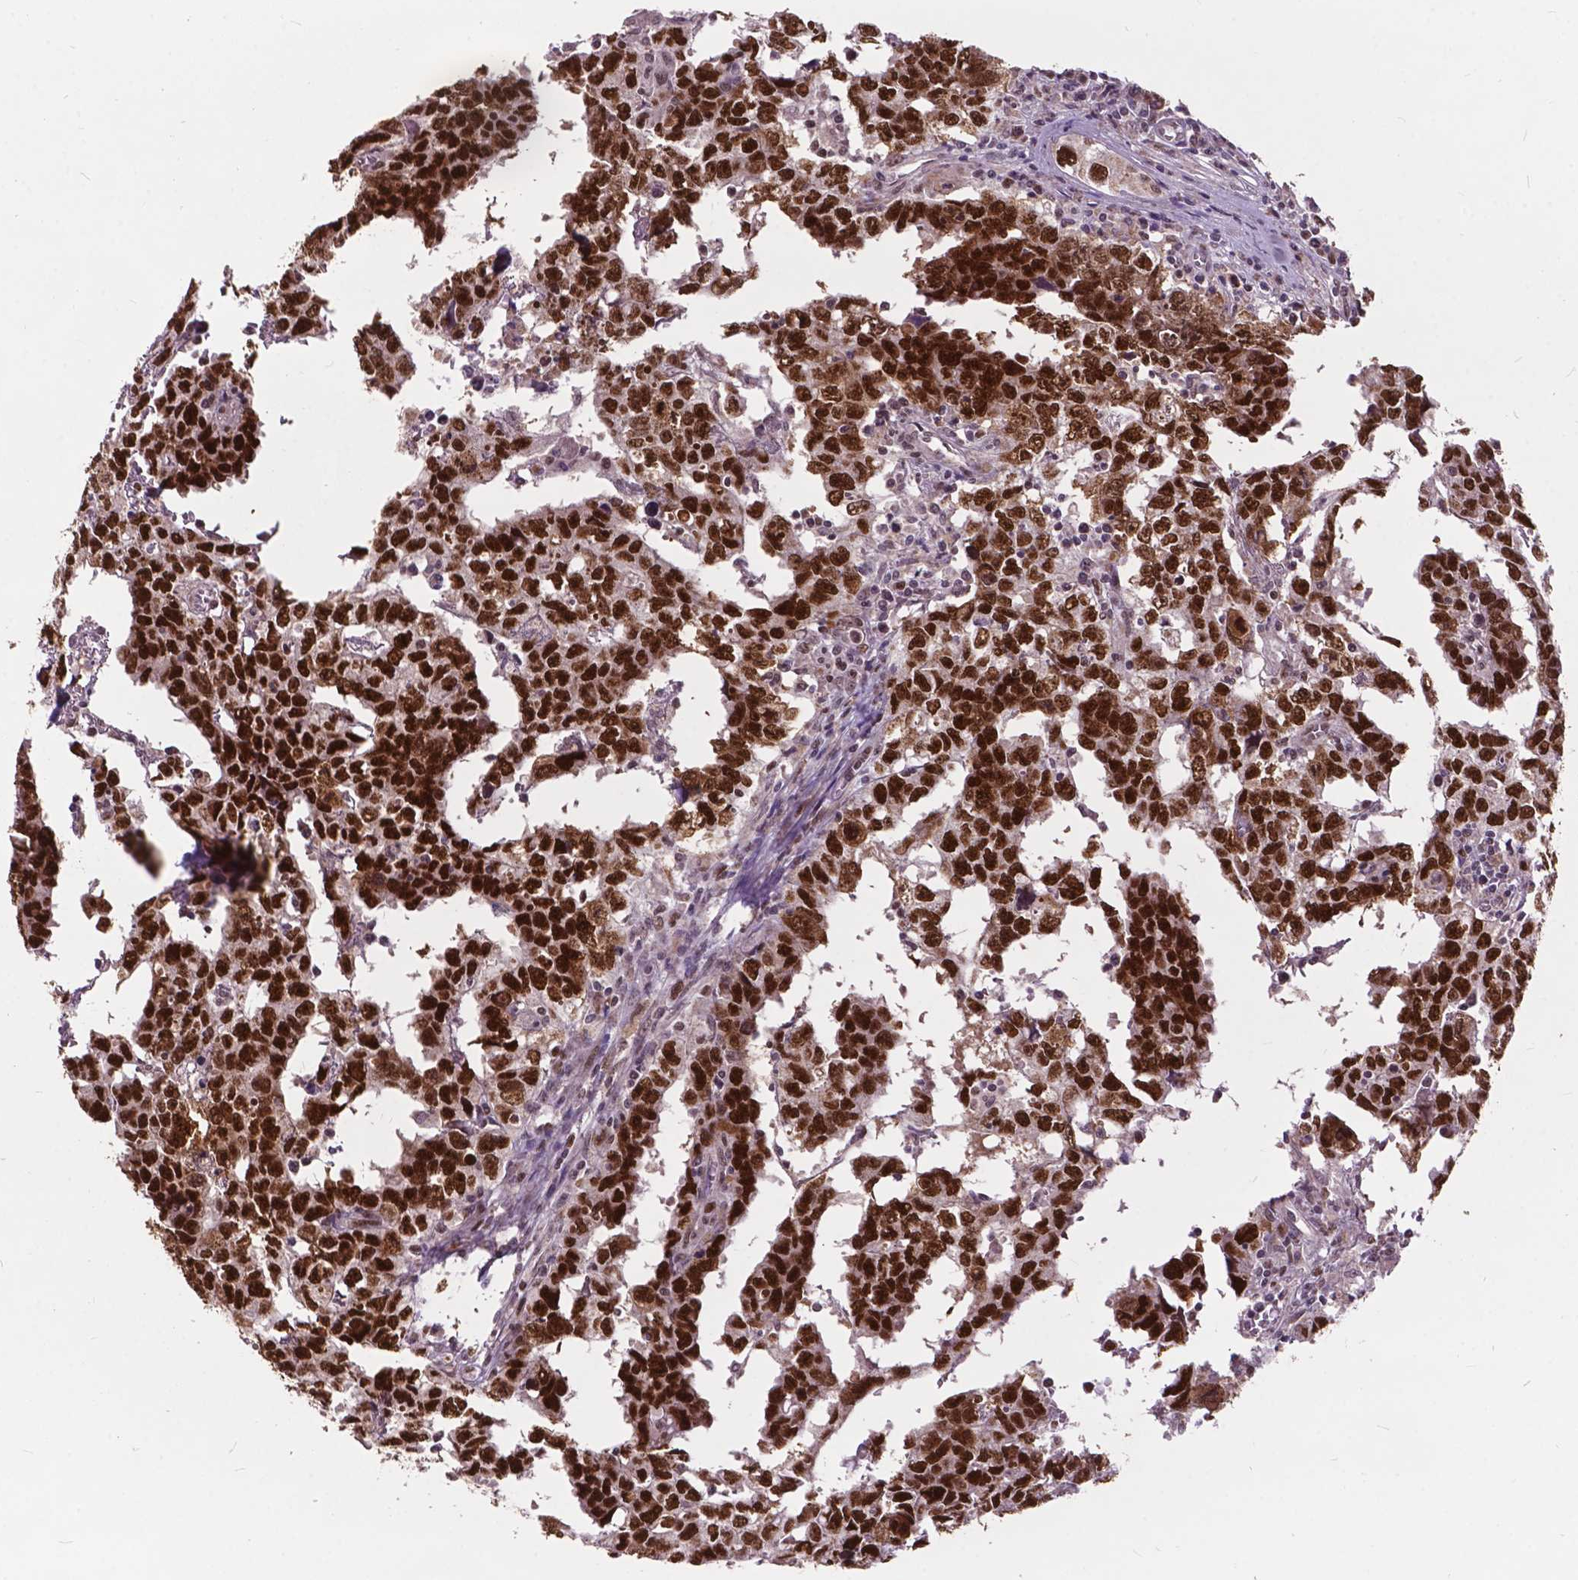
{"staining": {"intensity": "strong", "quantity": ">75%", "location": "nuclear"}, "tissue": "testis cancer", "cell_type": "Tumor cells", "image_type": "cancer", "snomed": [{"axis": "morphology", "description": "Carcinoma, Embryonal, NOS"}, {"axis": "topography", "description": "Testis"}], "caption": "The micrograph reveals a brown stain indicating the presence of a protein in the nuclear of tumor cells in testis cancer. (brown staining indicates protein expression, while blue staining denotes nuclei).", "gene": "MSH2", "patient": {"sex": "male", "age": 22}}